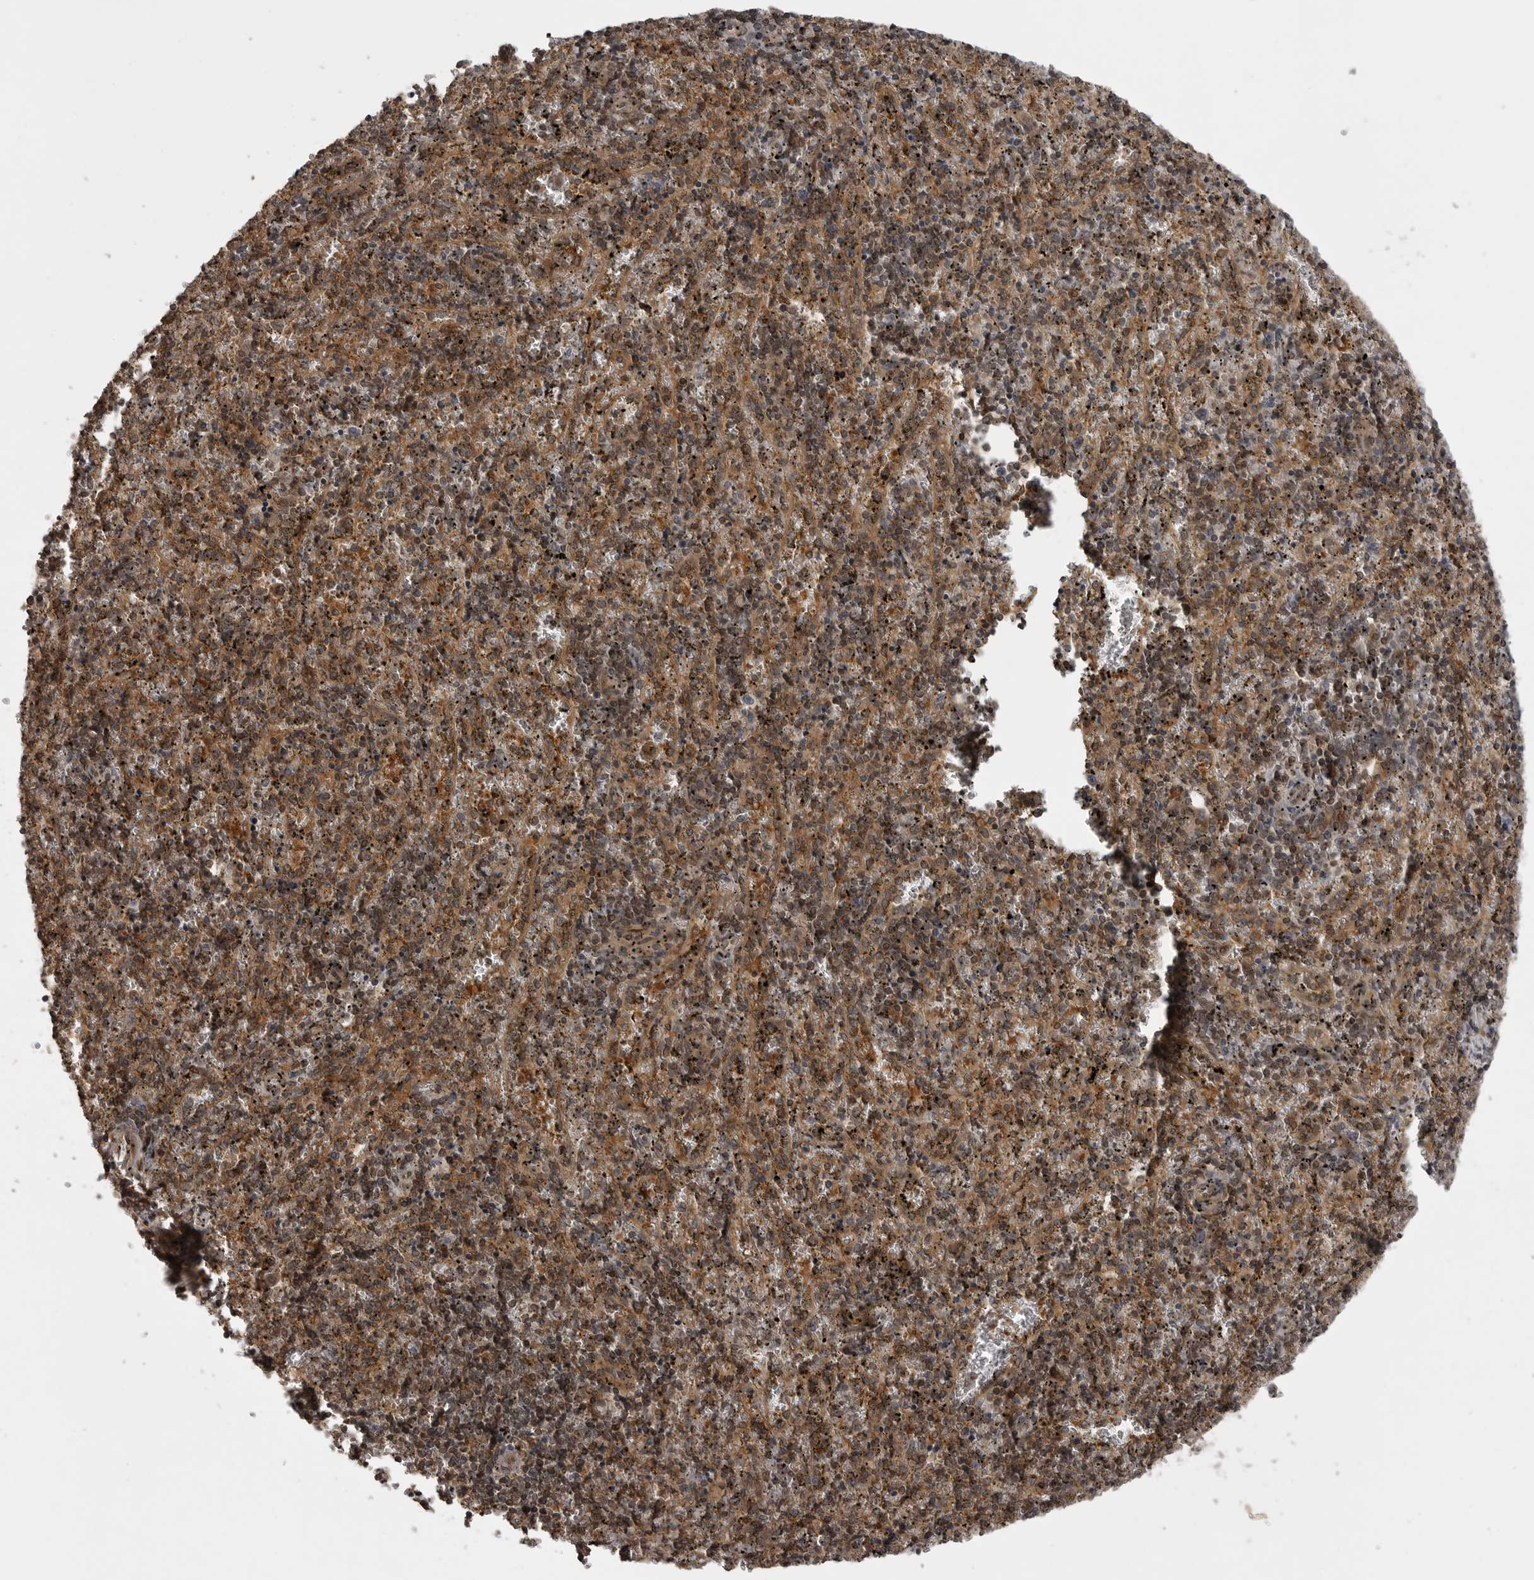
{"staining": {"intensity": "moderate", "quantity": ">75%", "location": "cytoplasmic/membranous"}, "tissue": "spleen", "cell_type": "Cells in red pulp", "image_type": "normal", "snomed": [{"axis": "morphology", "description": "Normal tissue, NOS"}, {"axis": "topography", "description": "Spleen"}], "caption": "Spleen stained for a protein displays moderate cytoplasmic/membranous positivity in cells in red pulp.", "gene": "STK24", "patient": {"sex": "male", "age": 11}}